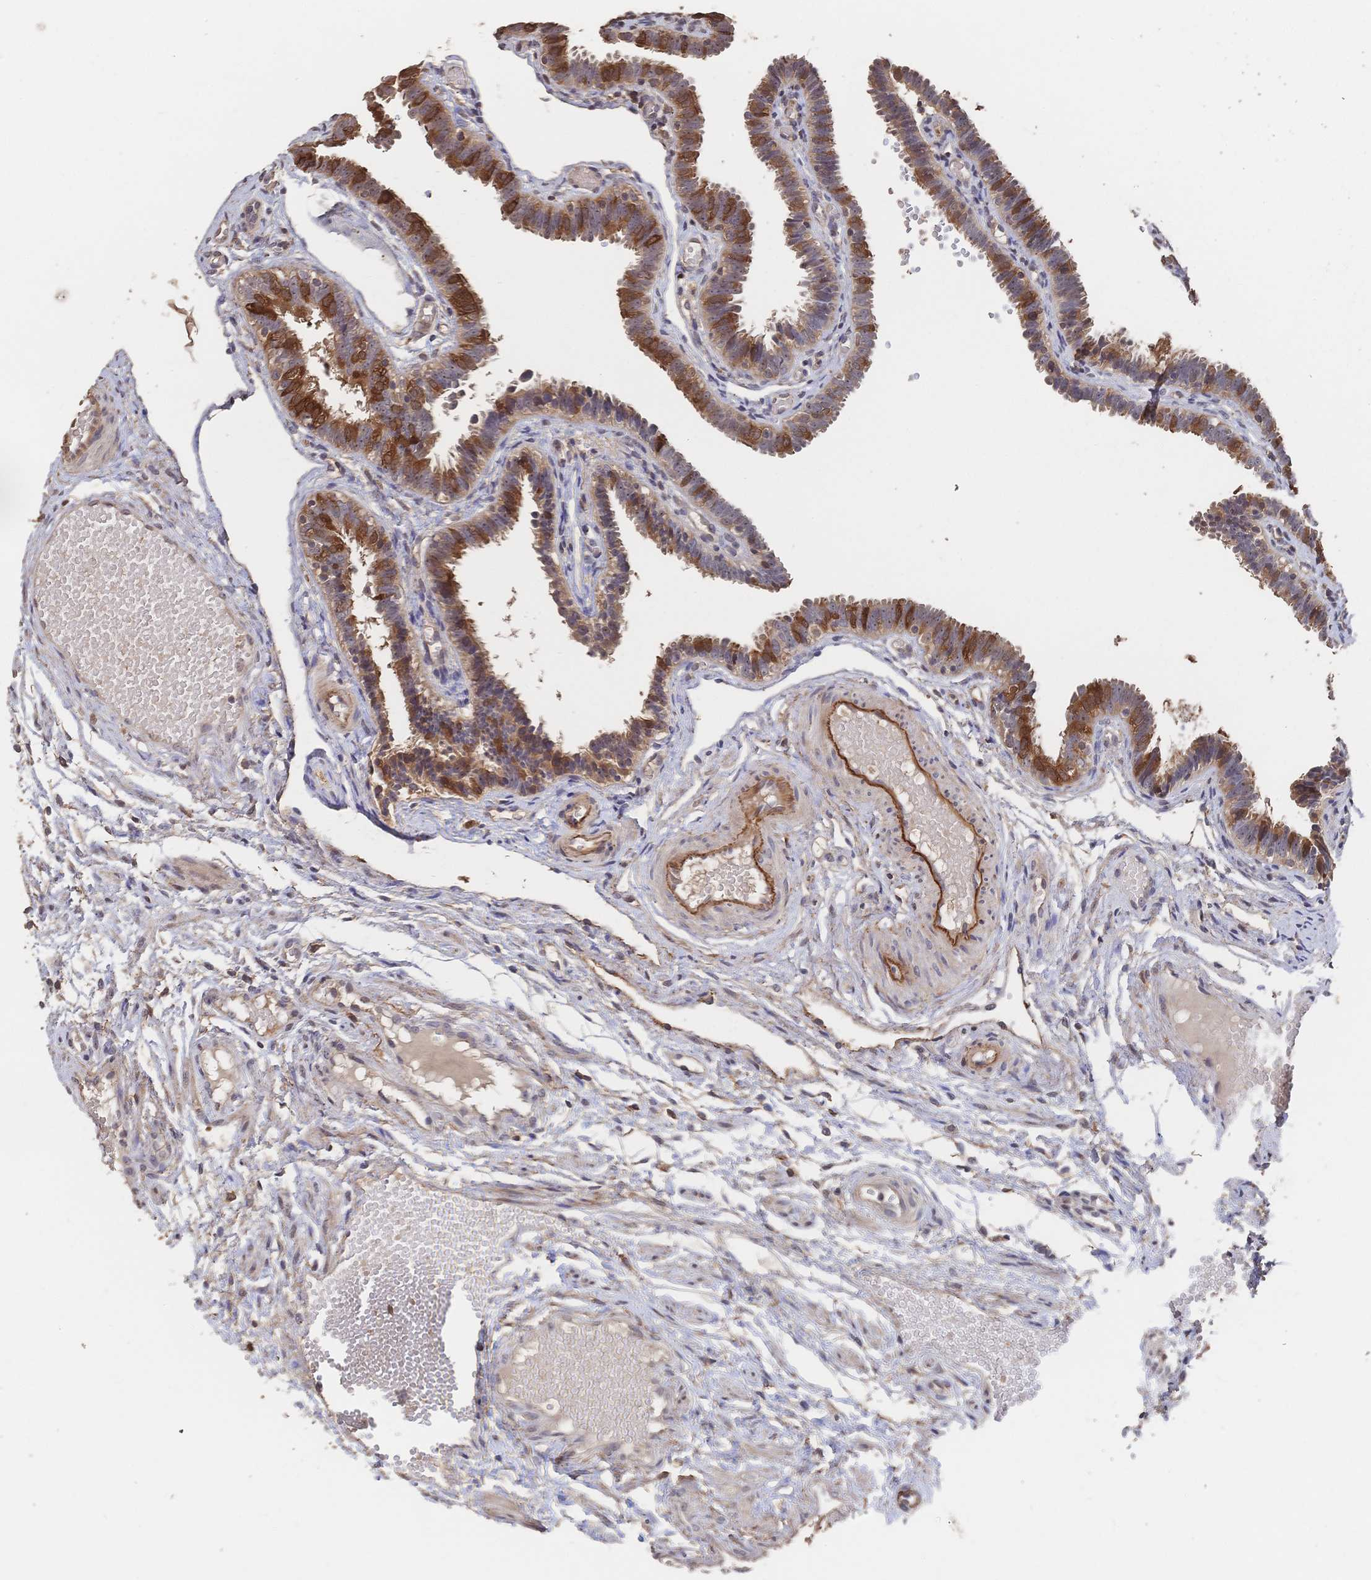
{"staining": {"intensity": "strong", "quantity": "25%-75%", "location": "cytoplasmic/membranous"}, "tissue": "fallopian tube", "cell_type": "Glandular cells", "image_type": "normal", "snomed": [{"axis": "morphology", "description": "Normal tissue, NOS"}, {"axis": "topography", "description": "Fallopian tube"}], "caption": "IHC (DAB) staining of unremarkable fallopian tube displays strong cytoplasmic/membranous protein expression in approximately 25%-75% of glandular cells. (DAB IHC with brightfield microscopy, high magnification).", "gene": "DNAJA4", "patient": {"sex": "female", "age": 37}}